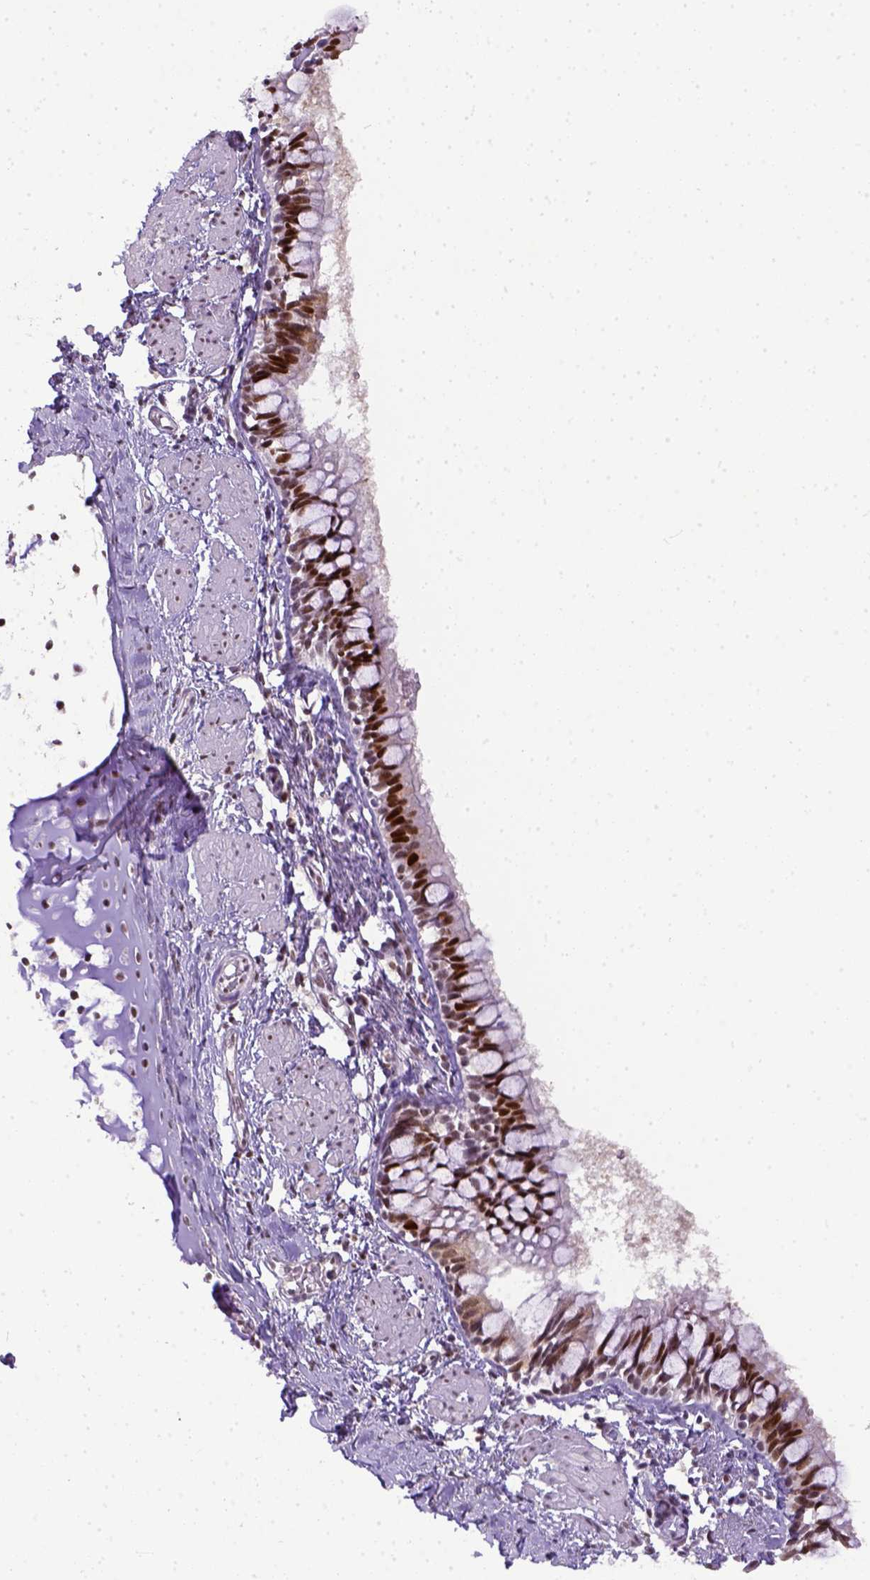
{"staining": {"intensity": "strong", "quantity": ">75%", "location": "nuclear"}, "tissue": "bronchus", "cell_type": "Respiratory epithelial cells", "image_type": "normal", "snomed": [{"axis": "morphology", "description": "Normal tissue, NOS"}, {"axis": "topography", "description": "Bronchus"}], "caption": "This micrograph displays immunohistochemistry staining of unremarkable bronchus, with high strong nuclear staining in about >75% of respiratory epithelial cells.", "gene": "ERCC1", "patient": {"sex": "male", "age": 1}}